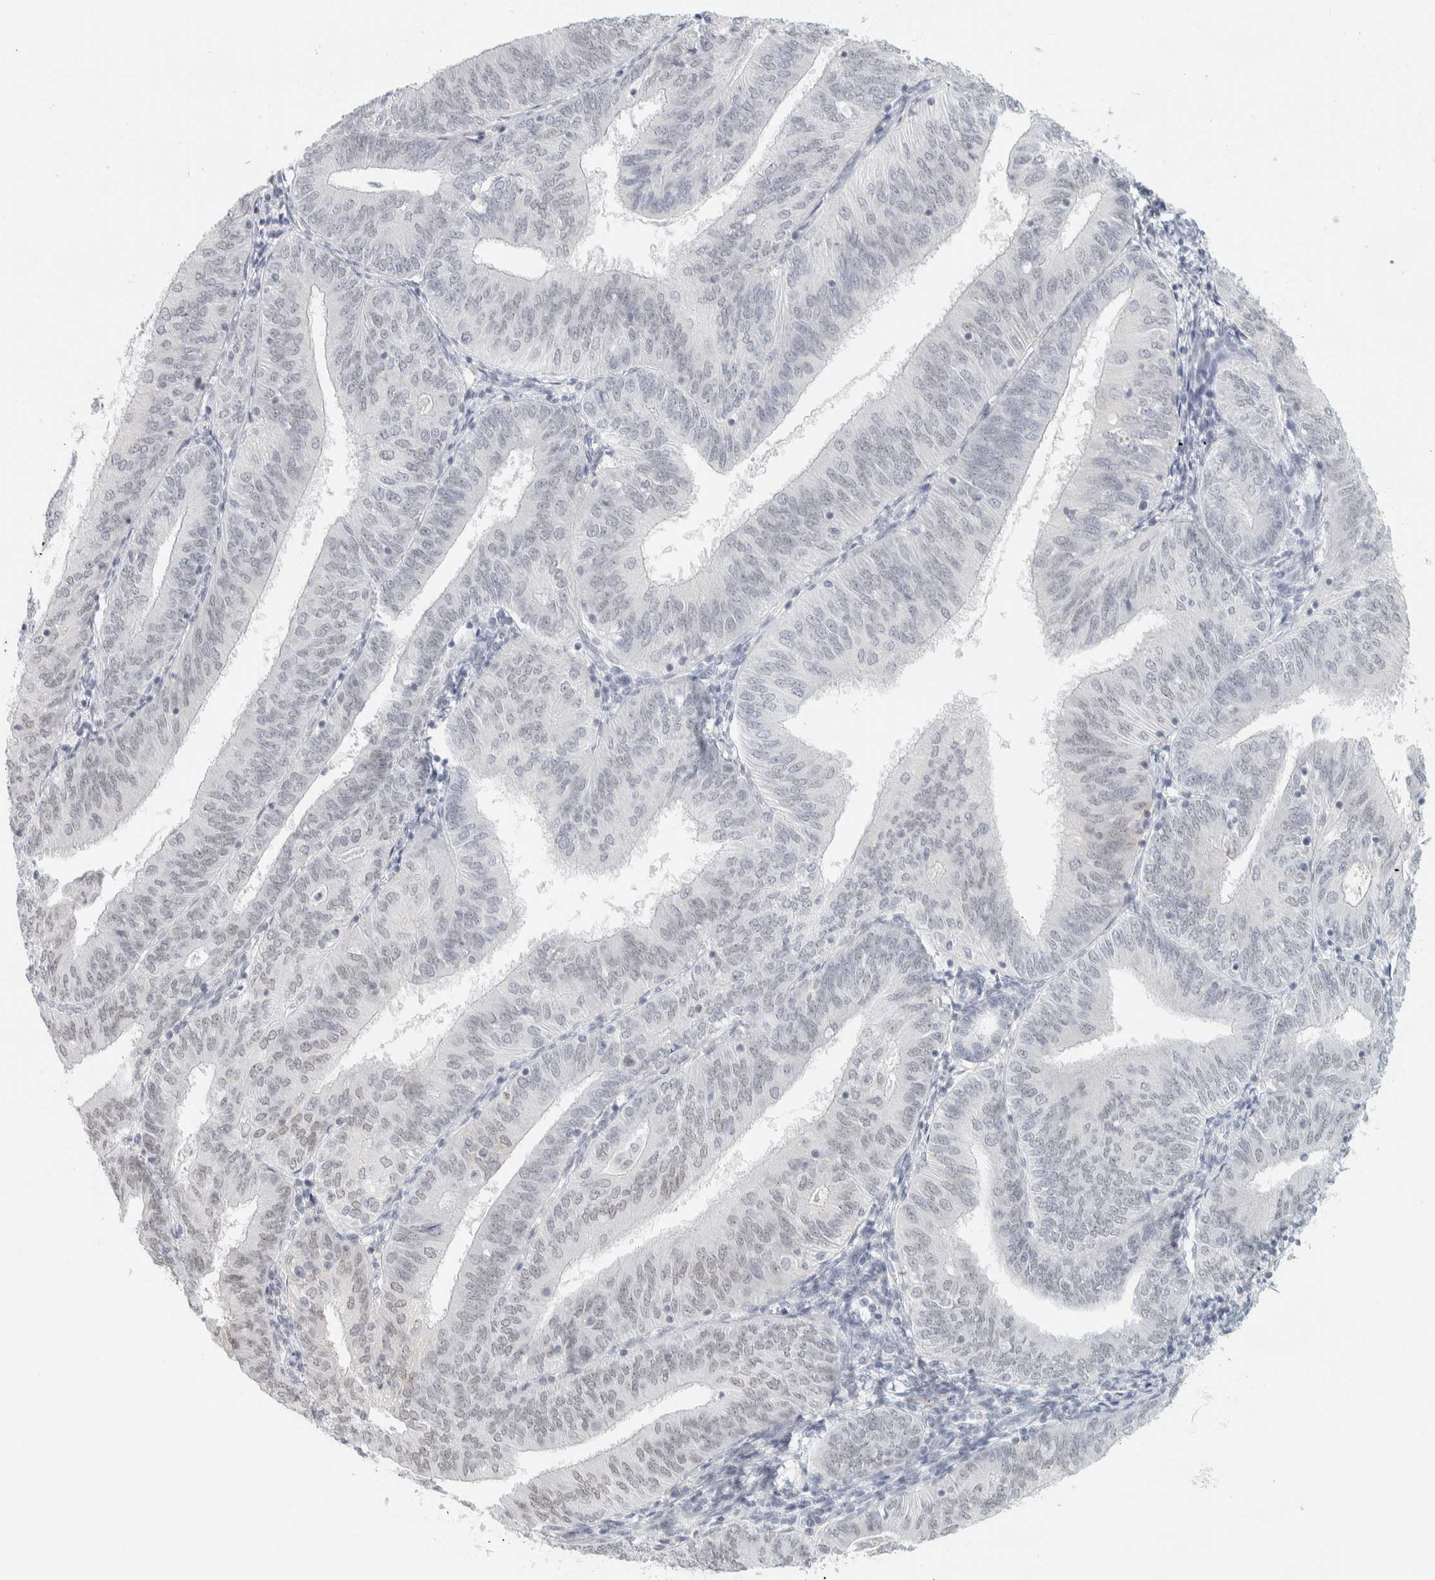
{"staining": {"intensity": "negative", "quantity": "none", "location": "none"}, "tissue": "endometrial cancer", "cell_type": "Tumor cells", "image_type": "cancer", "snomed": [{"axis": "morphology", "description": "Adenocarcinoma, NOS"}, {"axis": "topography", "description": "Endometrium"}], "caption": "This is an immunohistochemistry photomicrograph of adenocarcinoma (endometrial). There is no staining in tumor cells.", "gene": "CDH17", "patient": {"sex": "female", "age": 58}}